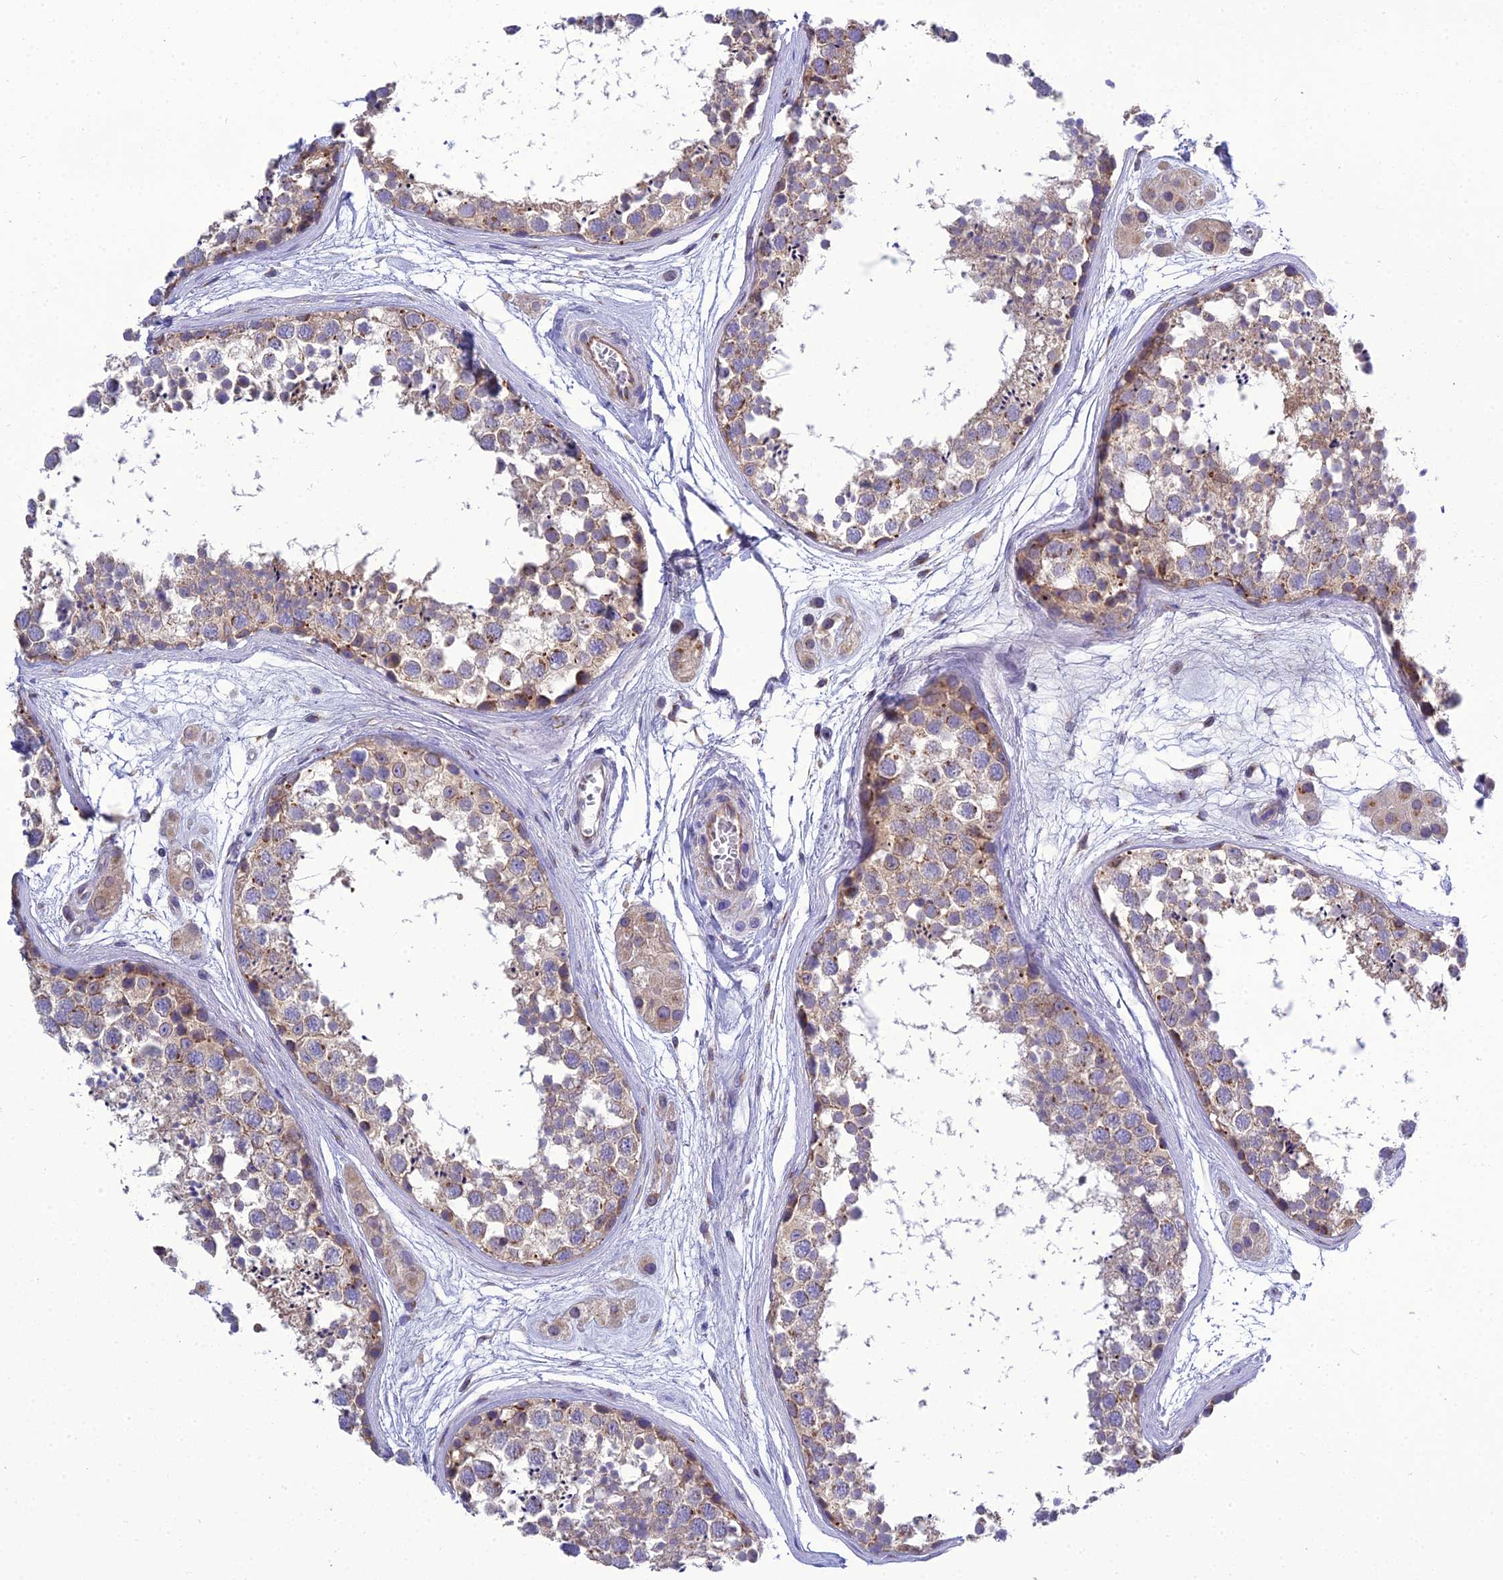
{"staining": {"intensity": "weak", "quantity": "25%-75%", "location": "cytoplasmic/membranous"}, "tissue": "testis", "cell_type": "Cells in seminiferous ducts", "image_type": "normal", "snomed": [{"axis": "morphology", "description": "Normal tissue, NOS"}, {"axis": "topography", "description": "Testis"}], "caption": "Protein staining by immunohistochemistry displays weak cytoplasmic/membranous staining in approximately 25%-75% of cells in seminiferous ducts in unremarkable testis. (brown staining indicates protein expression, while blue staining denotes nuclei).", "gene": "GOLPH3", "patient": {"sex": "male", "age": 56}}